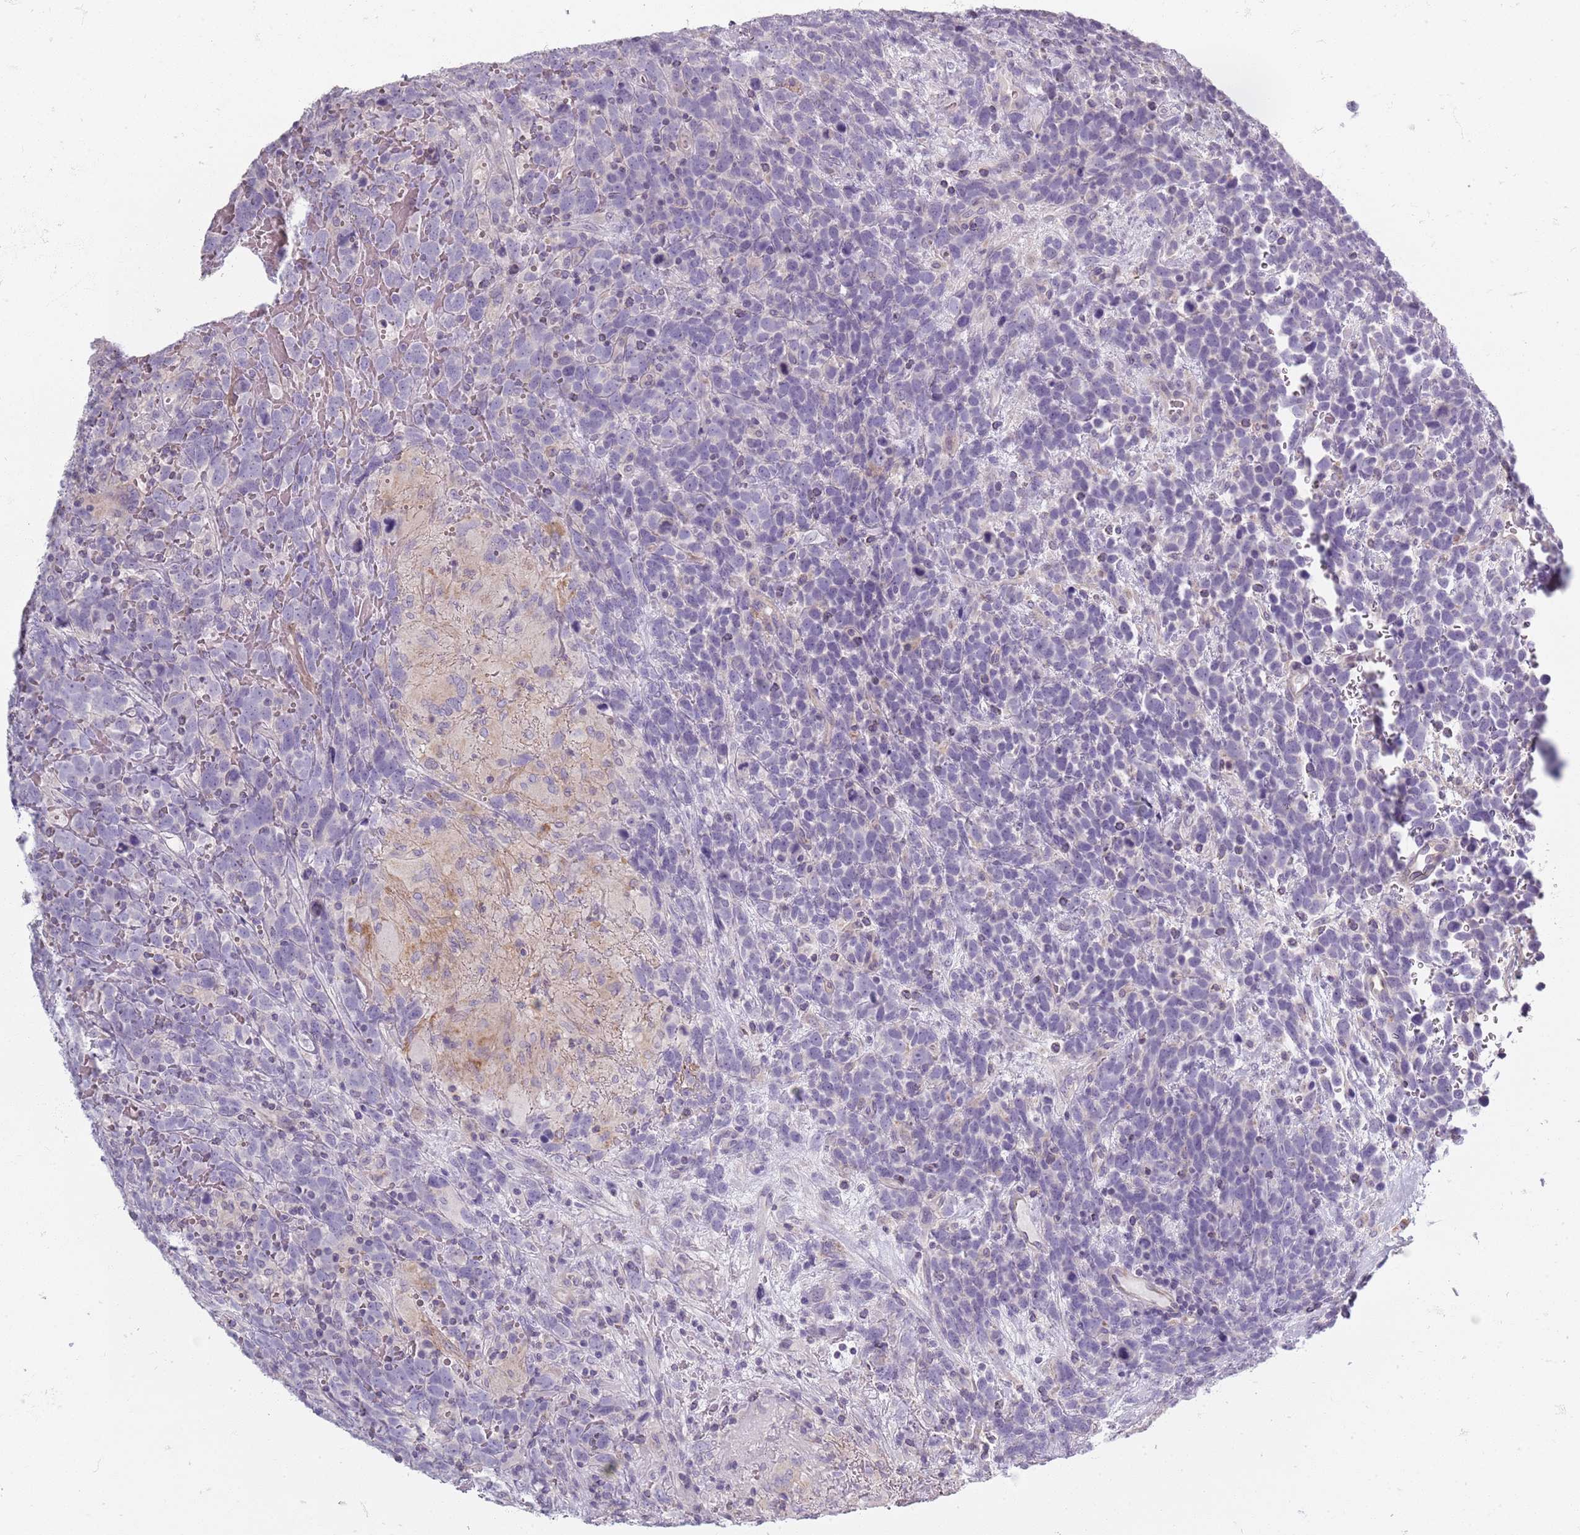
{"staining": {"intensity": "negative", "quantity": "none", "location": "none"}, "tissue": "urothelial cancer", "cell_type": "Tumor cells", "image_type": "cancer", "snomed": [{"axis": "morphology", "description": "Urothelial carcinoma, High grade"}, {"axis": "topography", "description": "Urinary bladder"}], "caption": "Tumor cells show no significant protein staining in urothelial carcinoma (high-grade).", "gene": "SYNGR3", "patient": {"sex": "female", "age": 82}}